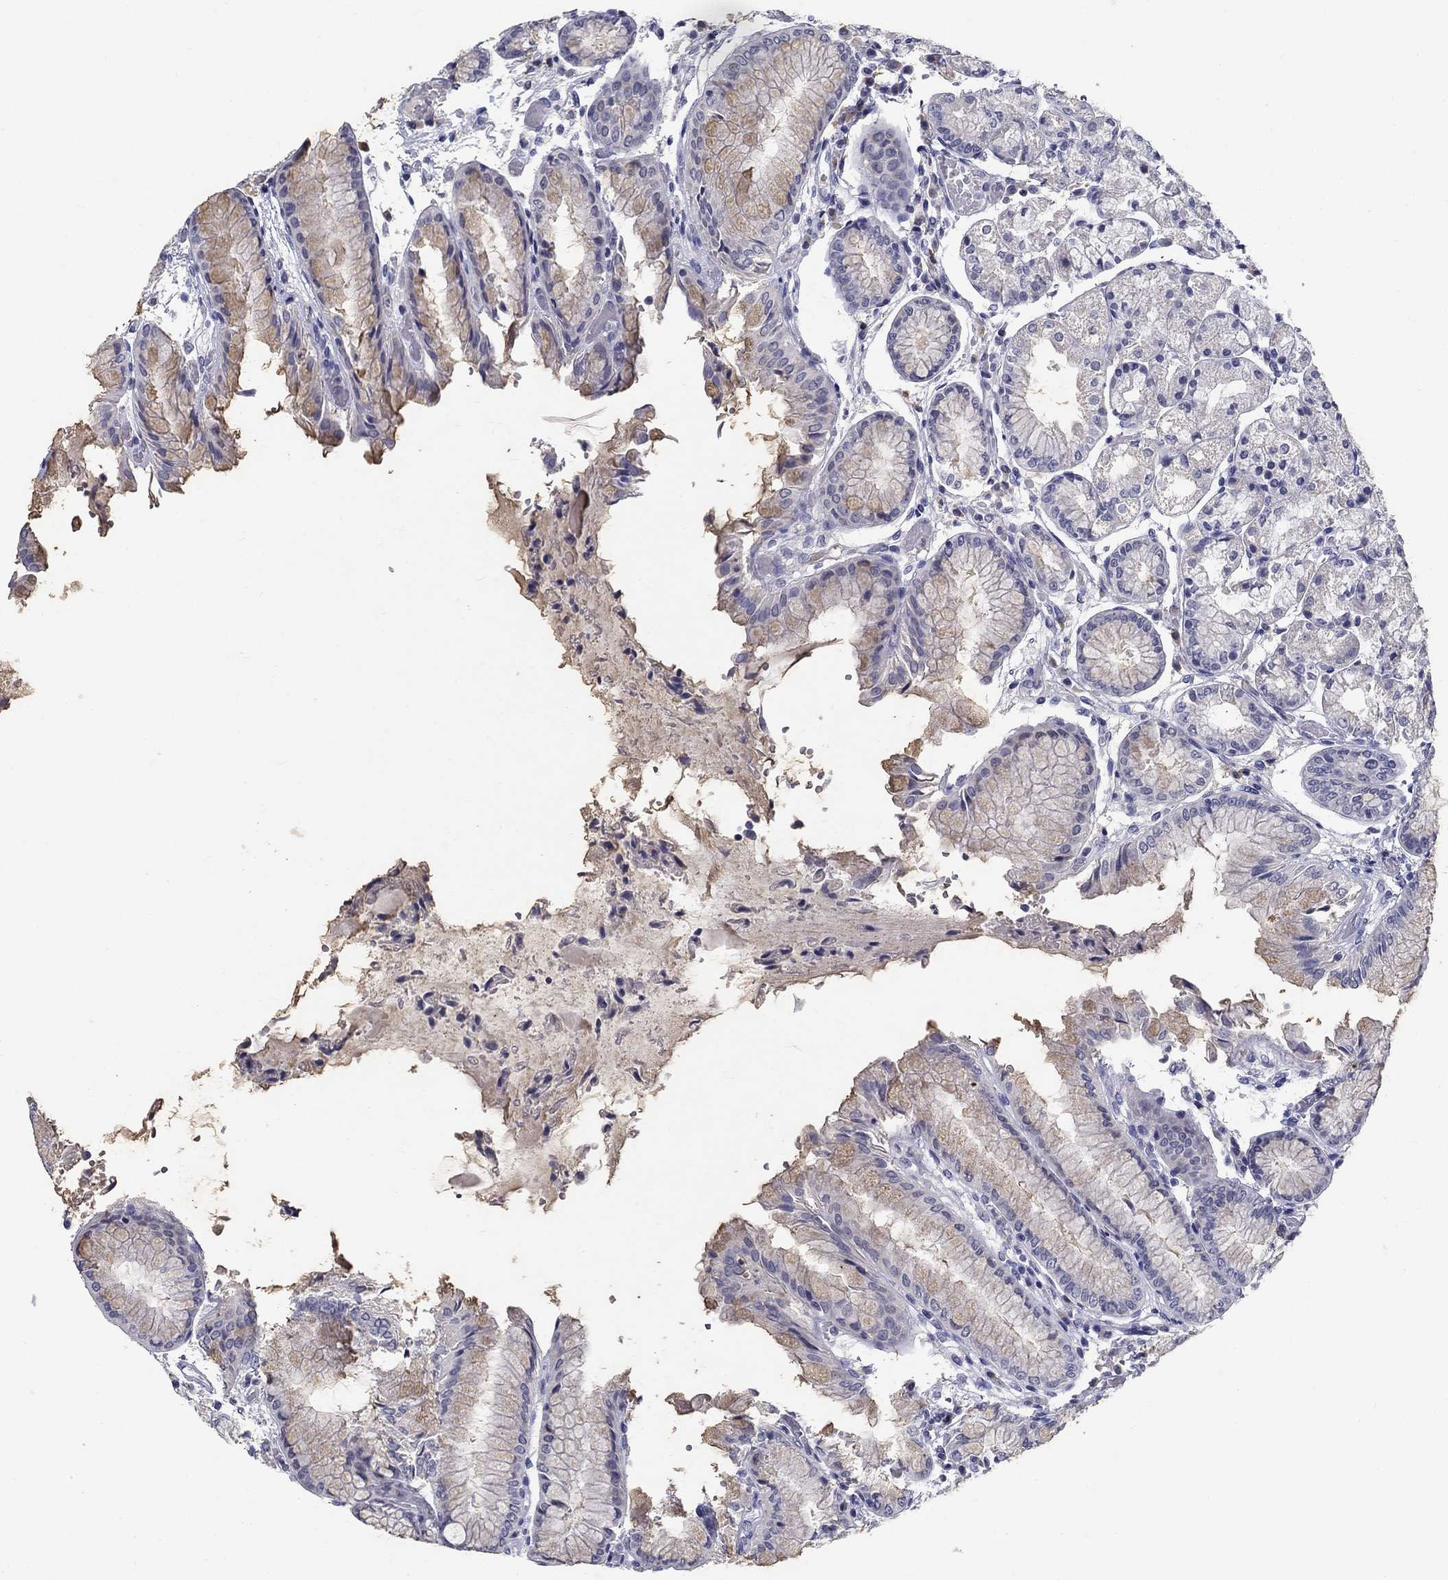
{"staining": {"intensity": "weak", "quantity": "<25%", "location": "cytoplasmic/membranous"}, "tissue": "stomach", "cell_type": "Glandular cells", "image_type": "normal", "snomed": [{"axis": "morphology", "description": "Normal tissue, NOS"}, {"axis": "topography", "description": "Stomach, upper"}], "caption": "There is no significant expression in glandular cells of stomach. The staining is performed using DAB brown chromogen with nuclei counter-stained in using hematoxylin.", "gene": "POMC", "patient": {"sex": "male", "age": 72}}